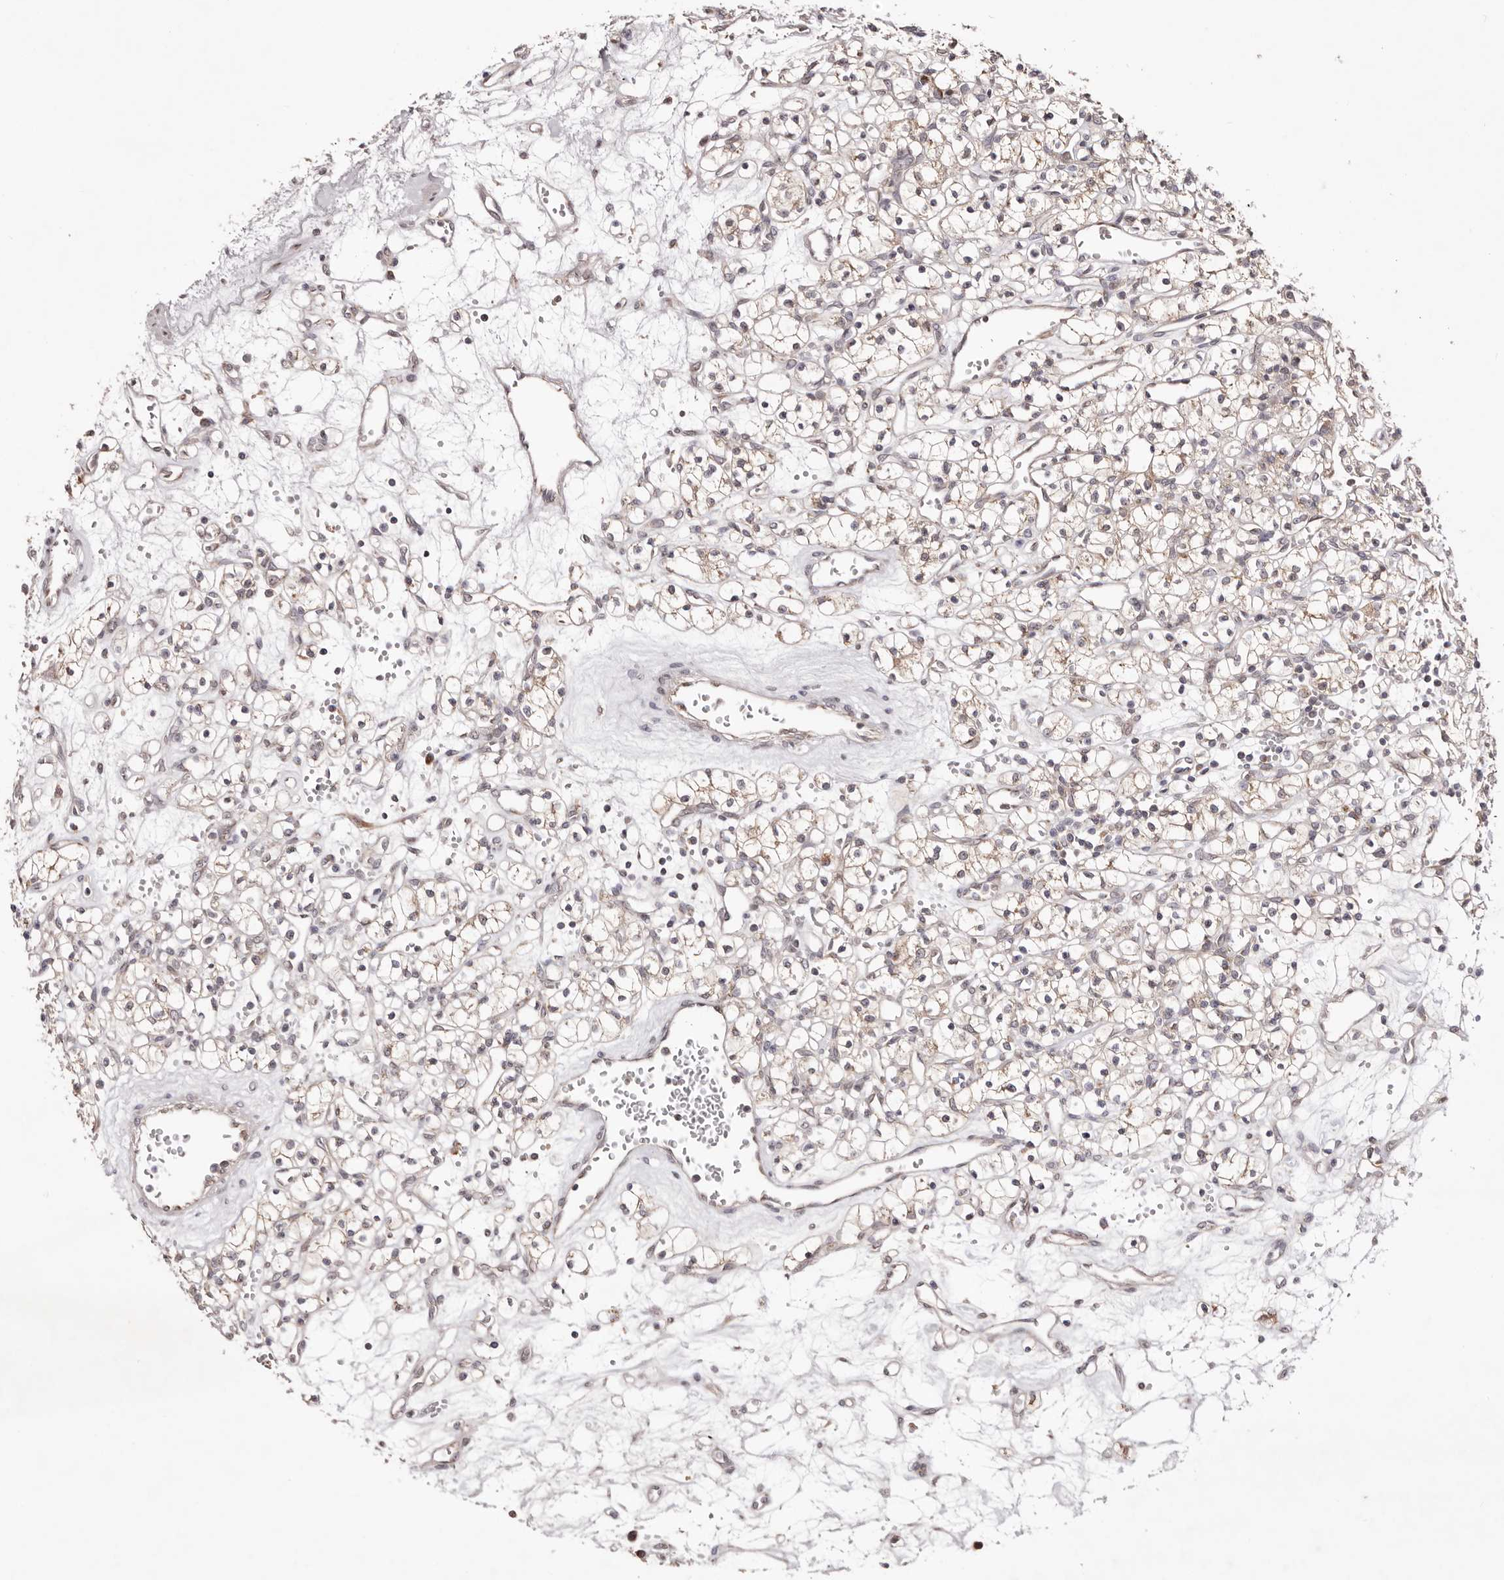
{"staining": {"intensity": "weak", "quantity": ">75%", "location": "cytoplasmic/membranous"}, "tissue": "renal cancer", "cell_type": "Tumor cells", "image_type": "cancer", "snomed": [{"axis": "morphology", "description": "Adenocarcinoma, NOS"}, {"axis": "topography", "description": "Kidney"}], "caption": "Protein analysis of renal cancer tissue exhibits weak cytoplasmic/membranous expression in approximately >75% of tumor cells.", "gene": "EGR3", "patient": {"sex": "female", "age": 59}}